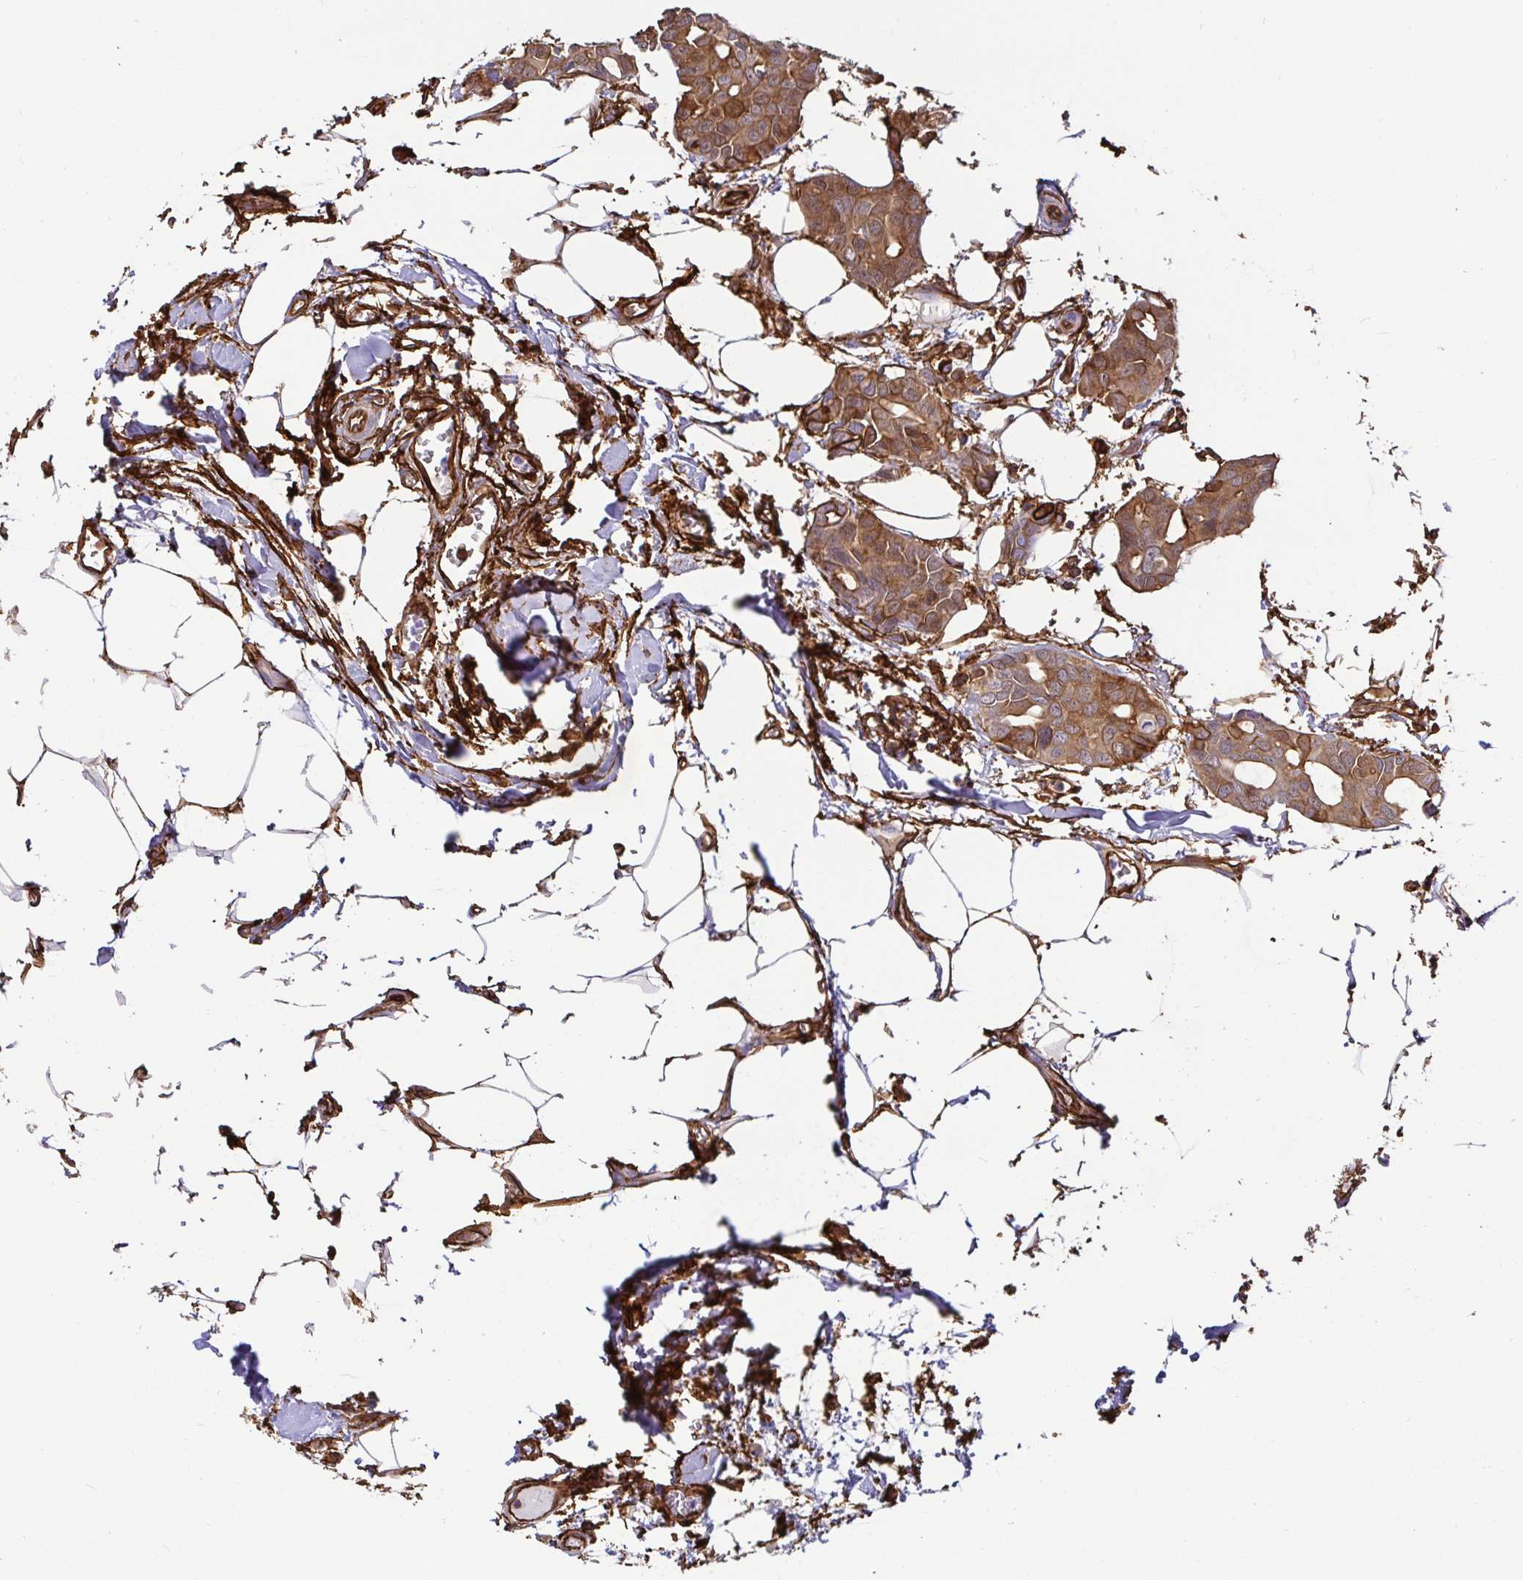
{"staining": {"intensity": "moderate", "quantity": ">75%", "location": "cytoplasmic/membranous"}, "tissue": "breast cancer", "cell_type": "Tumor cells", "image_type": "cancer", "snomed": [{"axis": "morphology", "description": "Duct carcinoma"}, {"axis": "topography", "description": "Breast"}], "caption": "This is an image of immunohistochemistry (IHC) staining of breast intraductal carcinoma, which shows moderate expression in the cytoplasmic/membranous of tumor cells.", "gene": "ANXA2", "patient": {"sex": "female", "age": 54}}